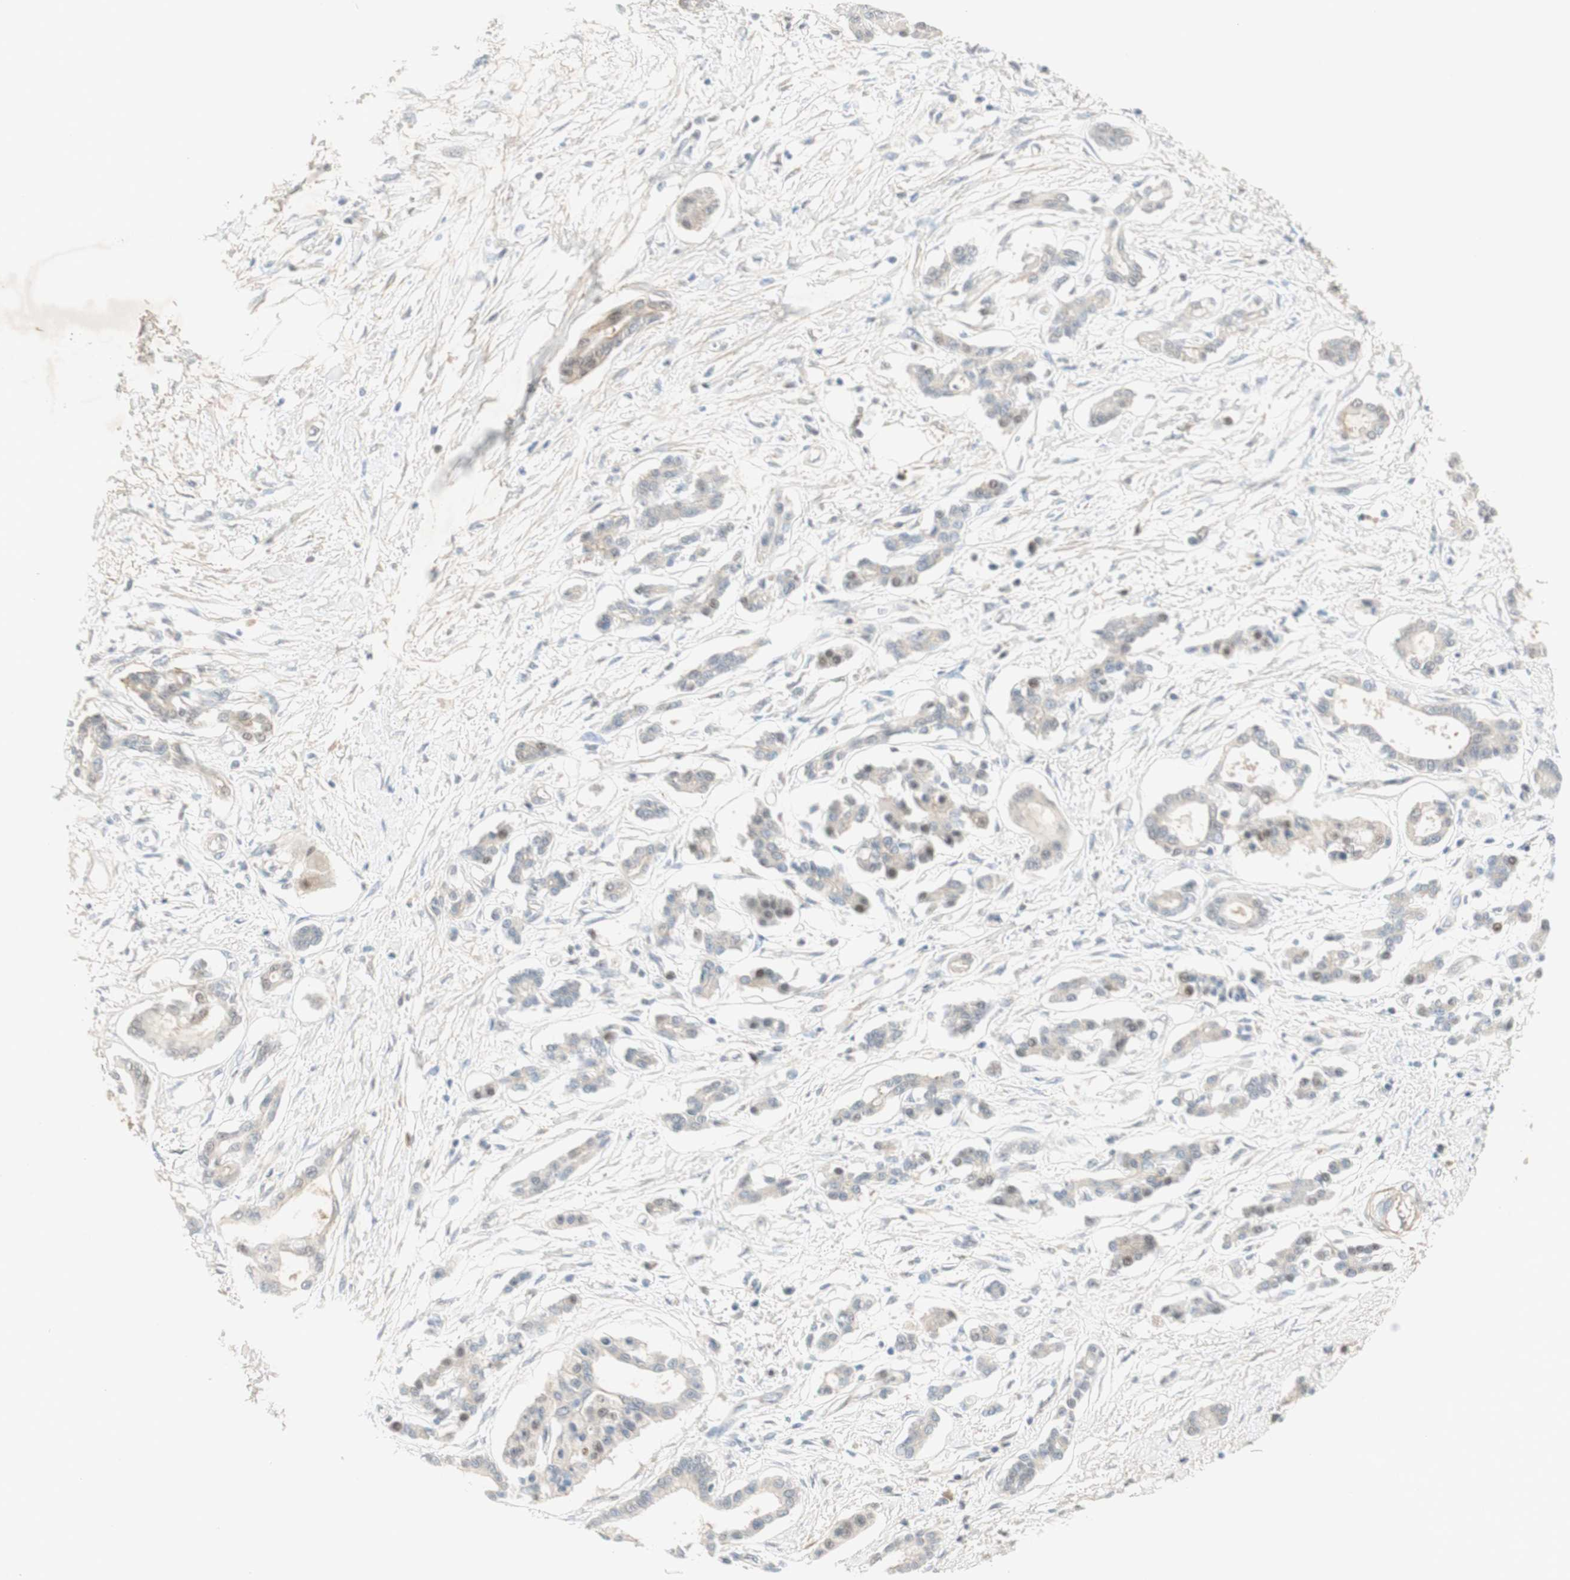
{"staining": {"intensity": "weak", "quantity": "<25%", "location": "cytoplasmic/membranous"}, "tissue": "pancreatic cancer", "cell_type": "Tumor cells", "image_type": "cancer", "snomed": [{"axis": "morphology", "description": "Adenocarcinoma, NOS"}, {"axis": "topography", "description": "Pancreas"}], "caption": "DAB immunohistochemical staining of adenocarcinoma (pancreatic) shows no significant staining in tumor cells.", "gene": "RFNG", "patient": {"sex": "male", "age": 56}}